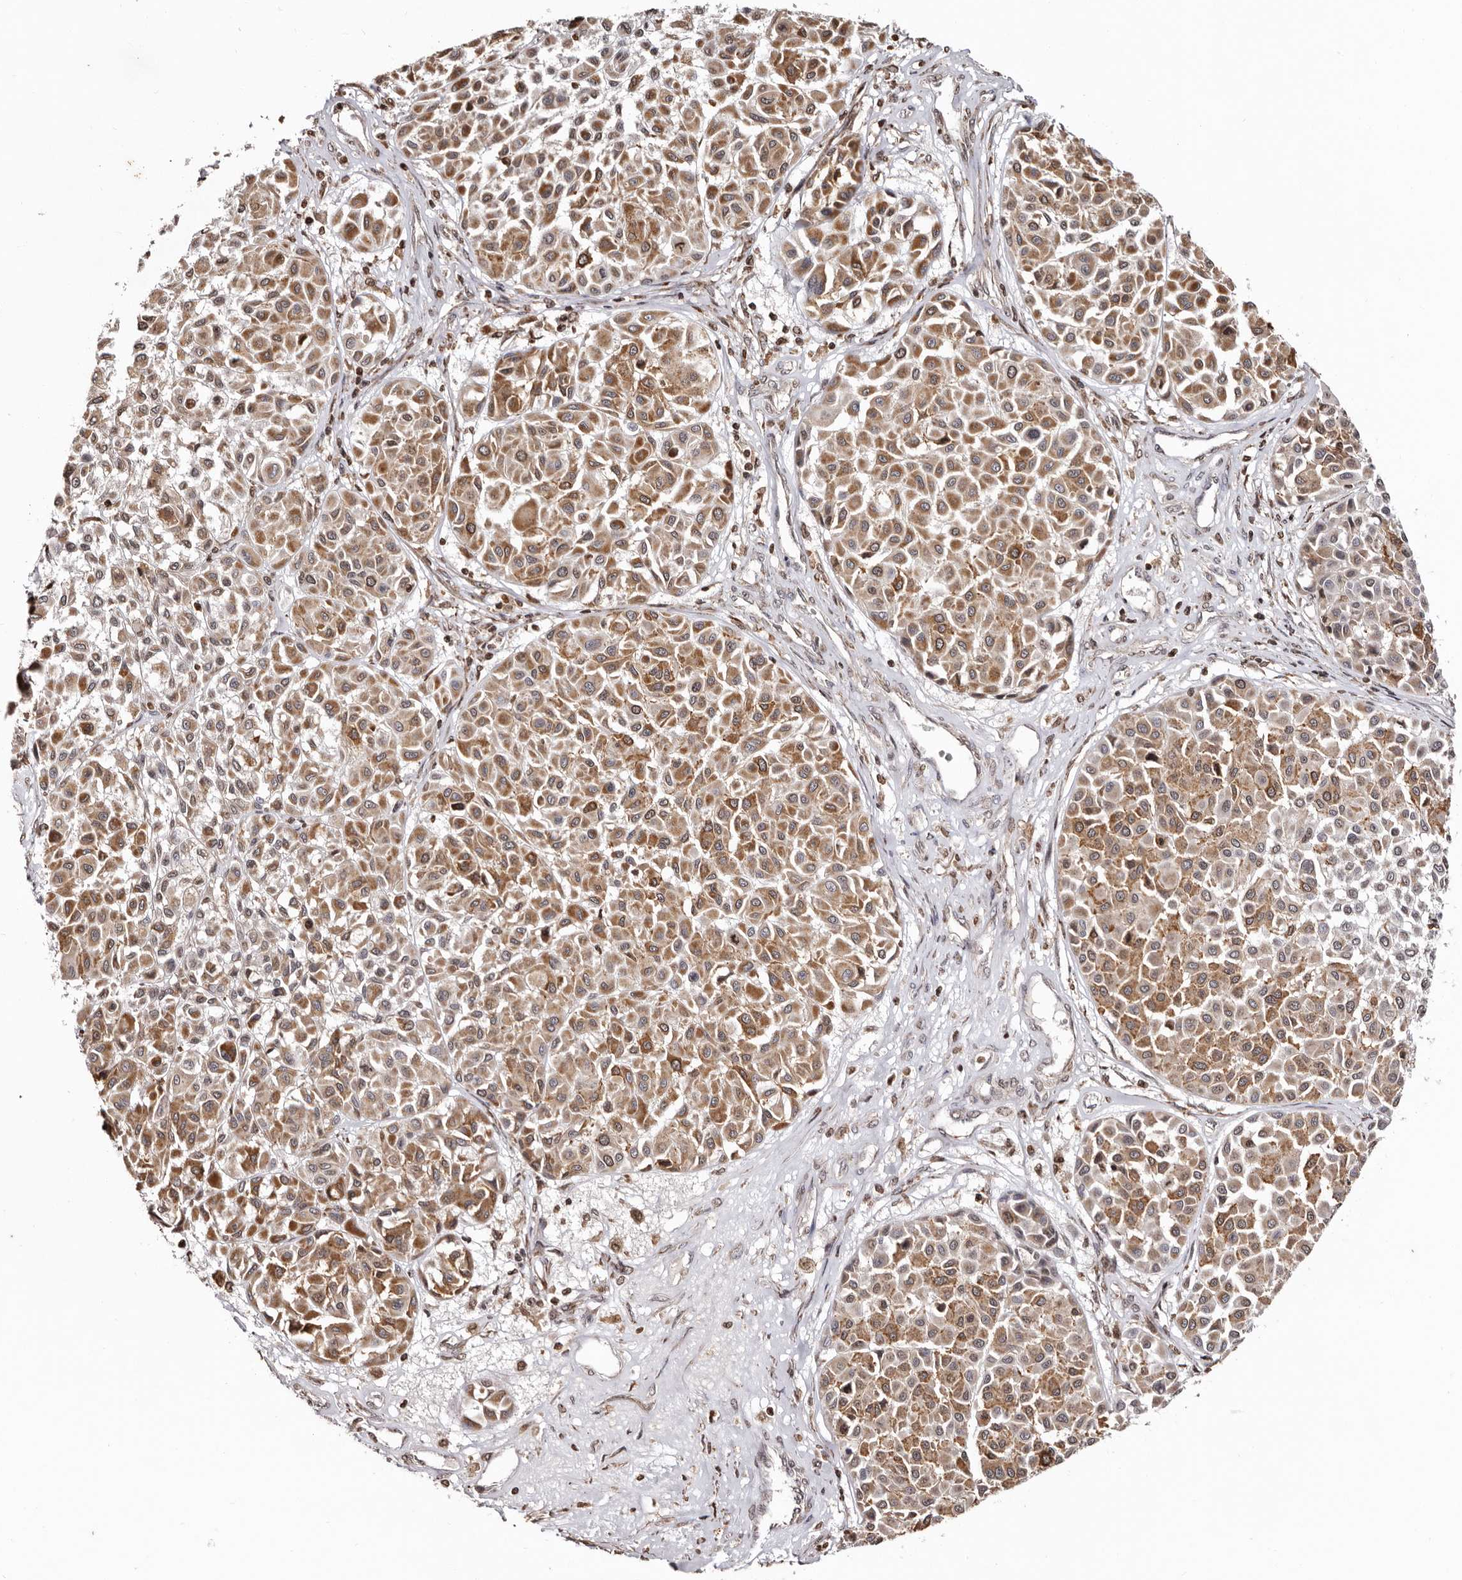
{"staining": {"intensity": "moderate", "quantity": ">75%", "location": "cytoplasmic/membranous"}, "tissue": "melanoma", "cell_type": "Tumor cells", "image_type": "cancer", "snomed": [{"axis": "morphology", "description": "Malignant melanoma, Metastatic site"}, {"axis": "topography", "description": "Soft tissue"}], "caption": "This is an image of IHC staining of malignant melanoma (metastatic site), which shows moderate positivity in the cytoplasmic/membranous of tumor cells.", "gene": "CCDC190", "patient": {"sex": "male", "age": 41}}